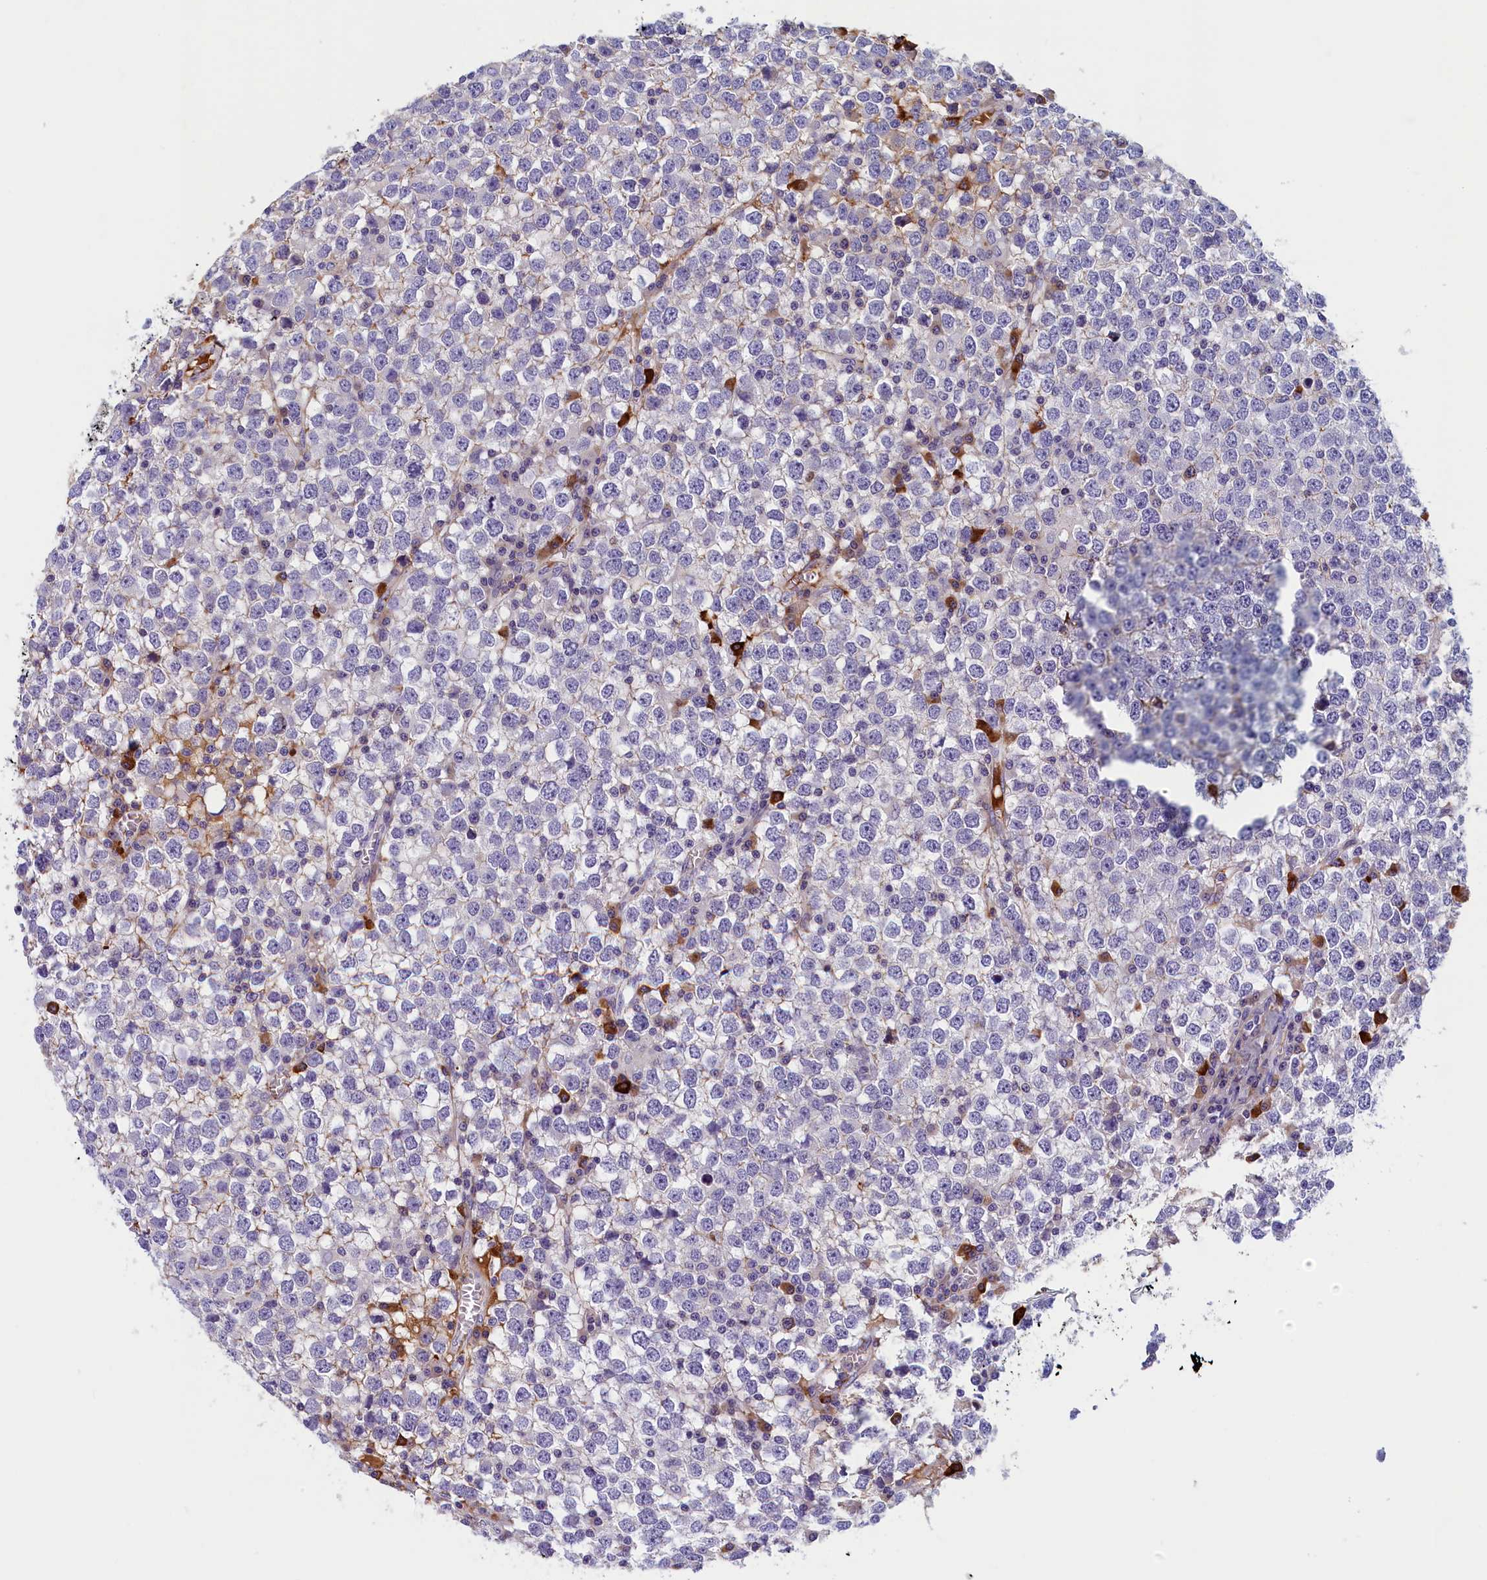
{"staining": {"intensity": "negative", "quantity": "none", "location": "none"}, "tissue": "testis cancer", "cell_type": "Tumor cells", "image_type": "cancer", "snomed": [{"axis": "morphology", "description": "Seminoma, NOS"}, {"axis": "topography", "description": "Testis"}], "caption": "Immunohistochemistry (IHC) photomicrograph of testis seminoma stained for a protein (brown), which shows no staining in tumor cells.", "gene": "BCL2L13", "patient": {"sex": "male", "age": 65}}